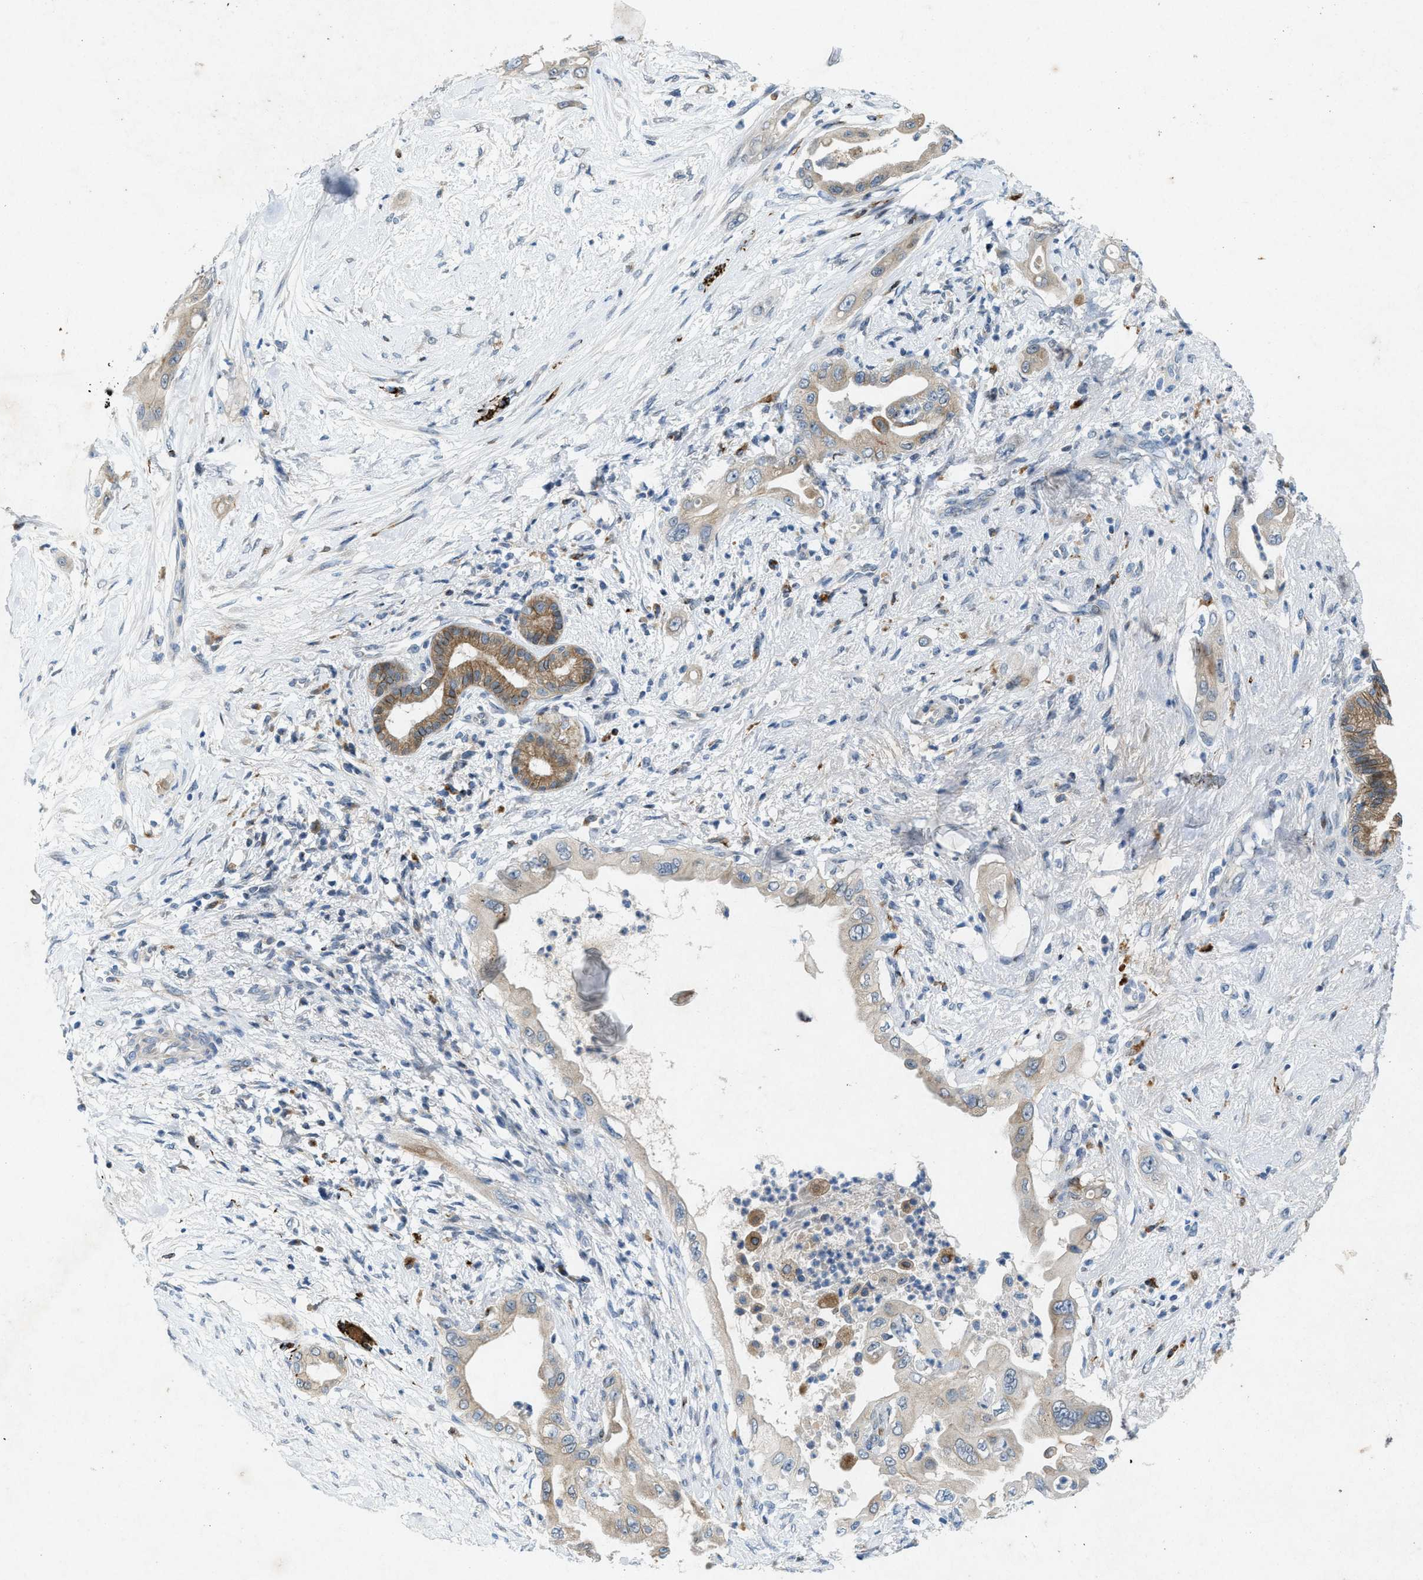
{"staining": {"intensity": "moderate", "quantity": "25%-75%", "location": "cytoplasmic/membranous"}, "tissue": "pancreatic cancer", "cell_type": "Tumor cells", "image_type": "cancer", "snomed": [{"axis": "morphology", "description": "Adenocarcinoma, NOS"}, {"axis": "topography", "description": "Pancreas"}], "caption": "Immunohistochemical staining of pancreatic cancer shows medium levels of moderate cytoplasmic/membranous positivity in about 25%-75% of tumor cells. (brown staining indicates protein expression, while blue staining denotes nuclei).", "gene": "URGCP", "patient": {"sex": "male", "age": 59}}